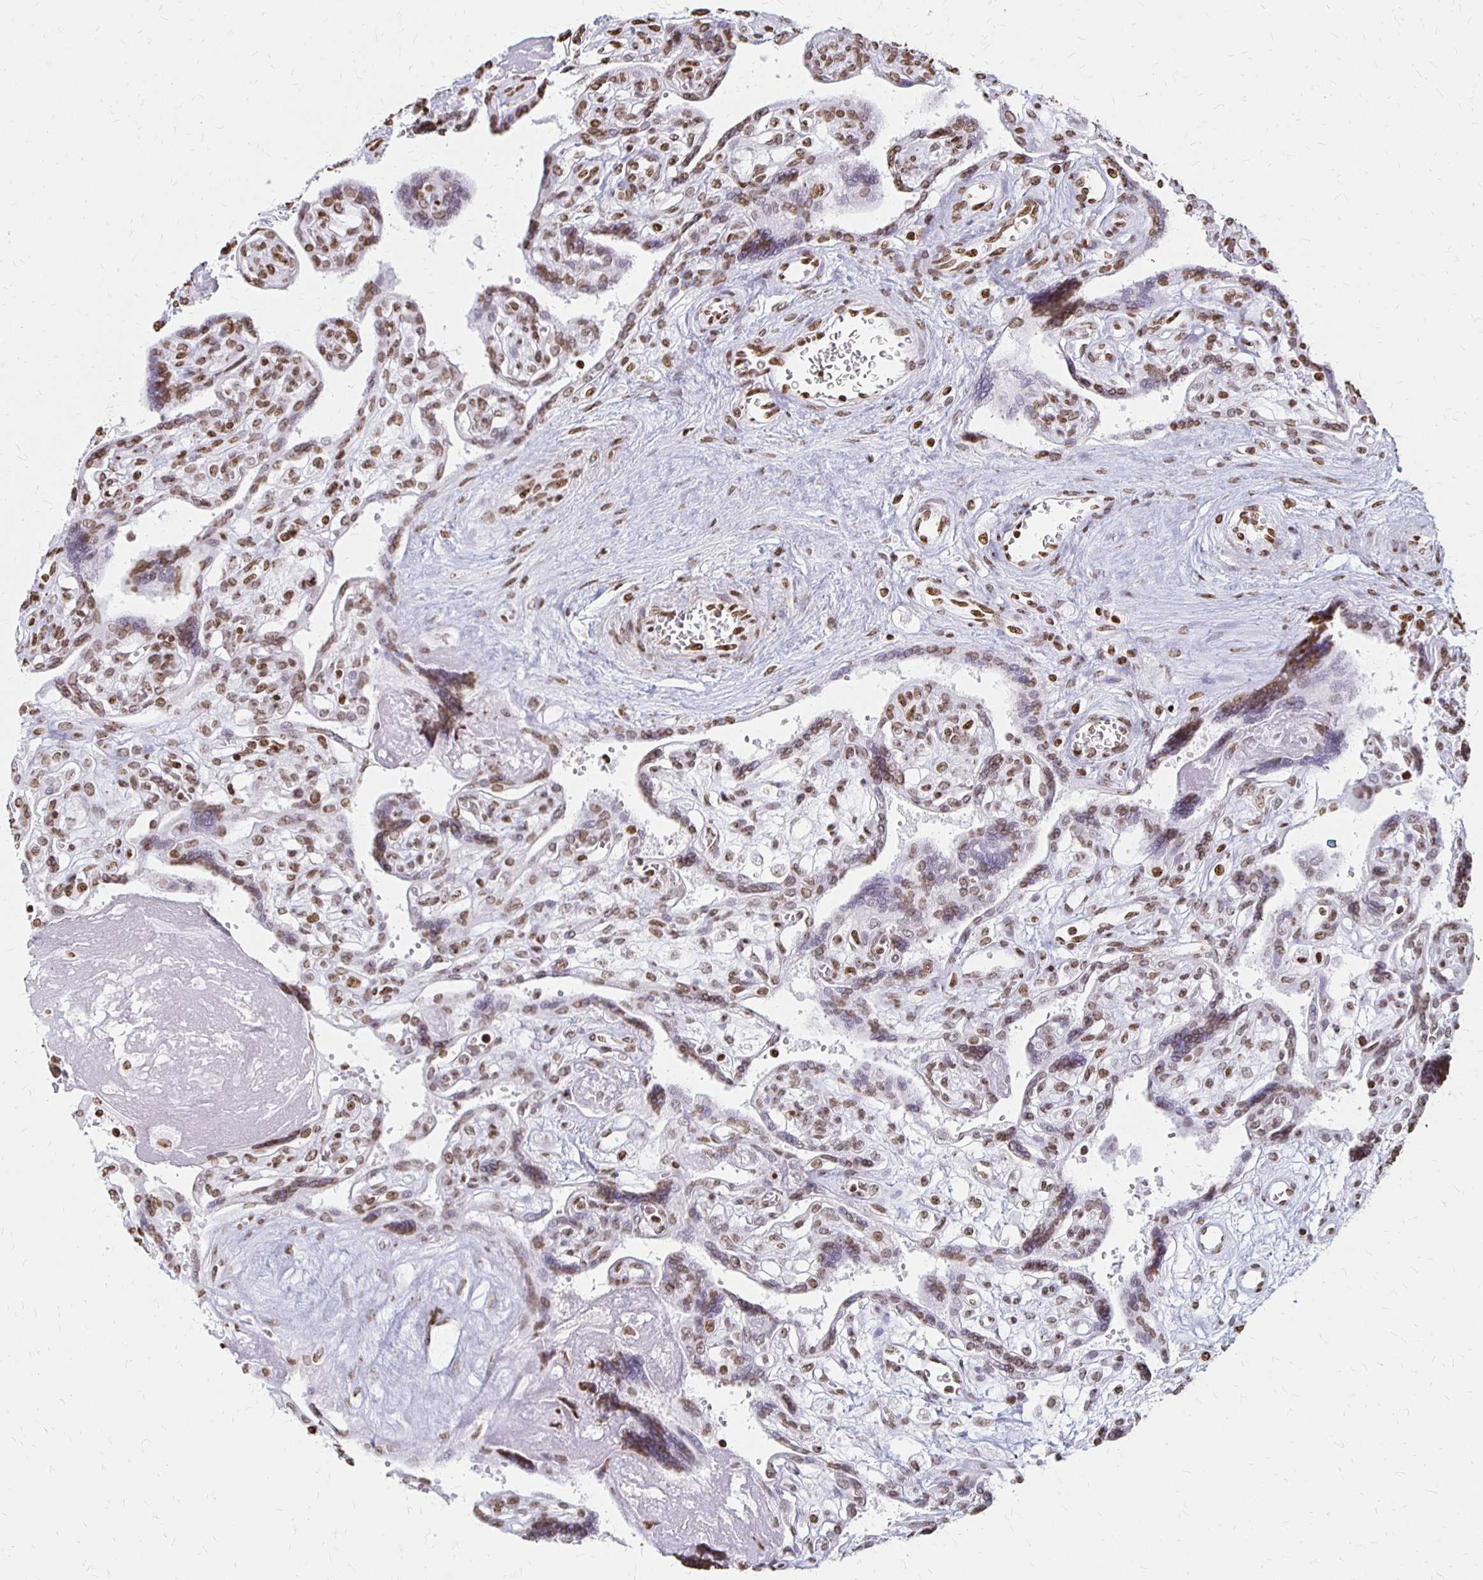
{"staining": {"intensity": "moderate", "quantity": ">75%", "location": "nuclear"}, "tissue": "placenta", "cell_type": "Trophoblastic cells", "image_type": "normal", "snomed": [{"axis": "morphology", "description": "Normal tissue, NOS"}, {"axis": "topography", "description": "Placenta"}], "caption": "IHC of normal human placenta reveals medium levels of moderate nuclear expression in about >75% of trophoblastic cells.", "gene": "ZNF280C", "patient": {"sex": "female", "age": 39}}